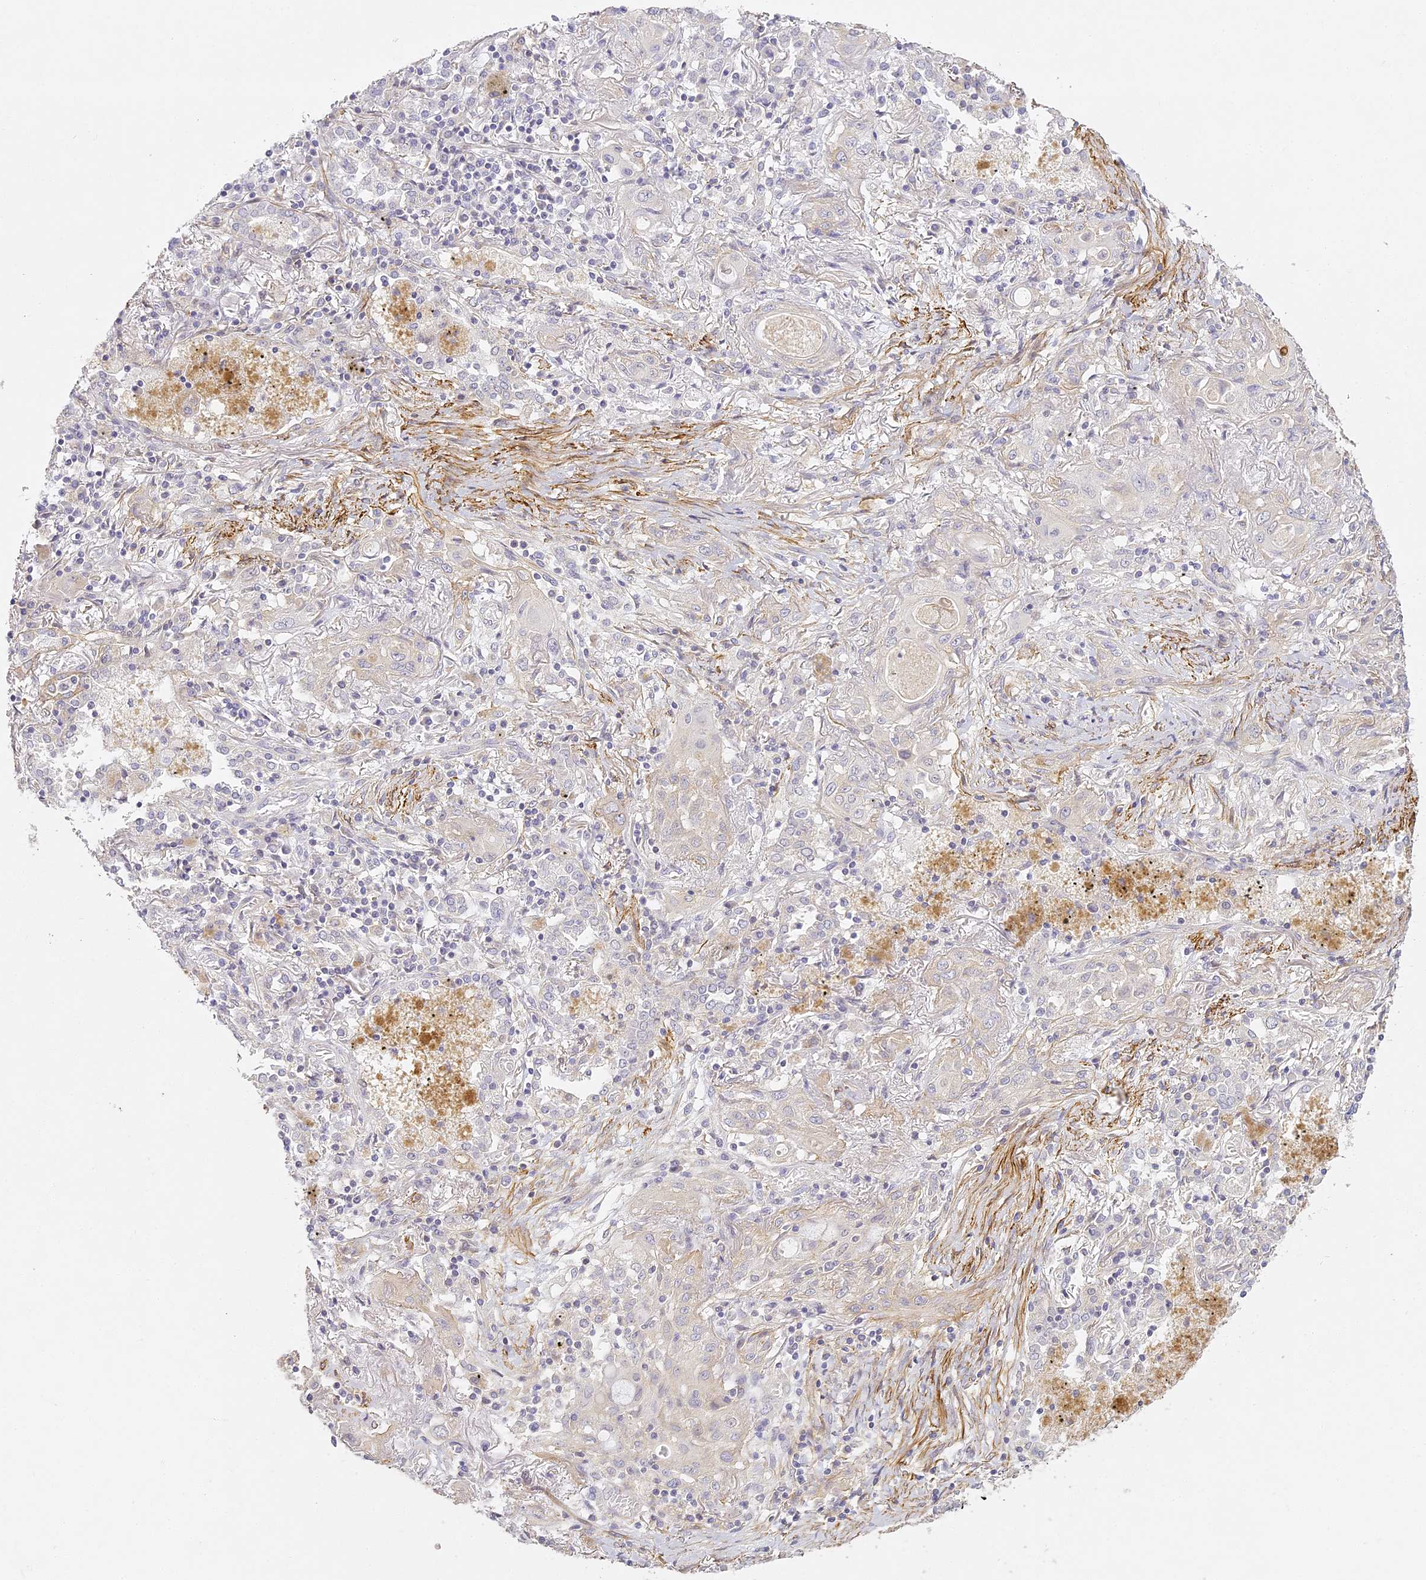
{"staining": {"intensity": "negative", "quantity": "none", "location": "none"}, "tissue": "lung cancer", "cell_type": "Tumor cells", "image_type": "cancer", "snomed": [{"axis": "morphology", "description": "Squamous cell carcinoma, NOS"}, {"axis": "topography", "description": "Lung"}], "caption": "High power microscopy micrograph of an IHC micrograph of lung cancer, revealing no significant staining in tumor cells. Nuclei are stained in blue.", "gene": "MED28", "patient": {"sex": "female", "age": 47}}